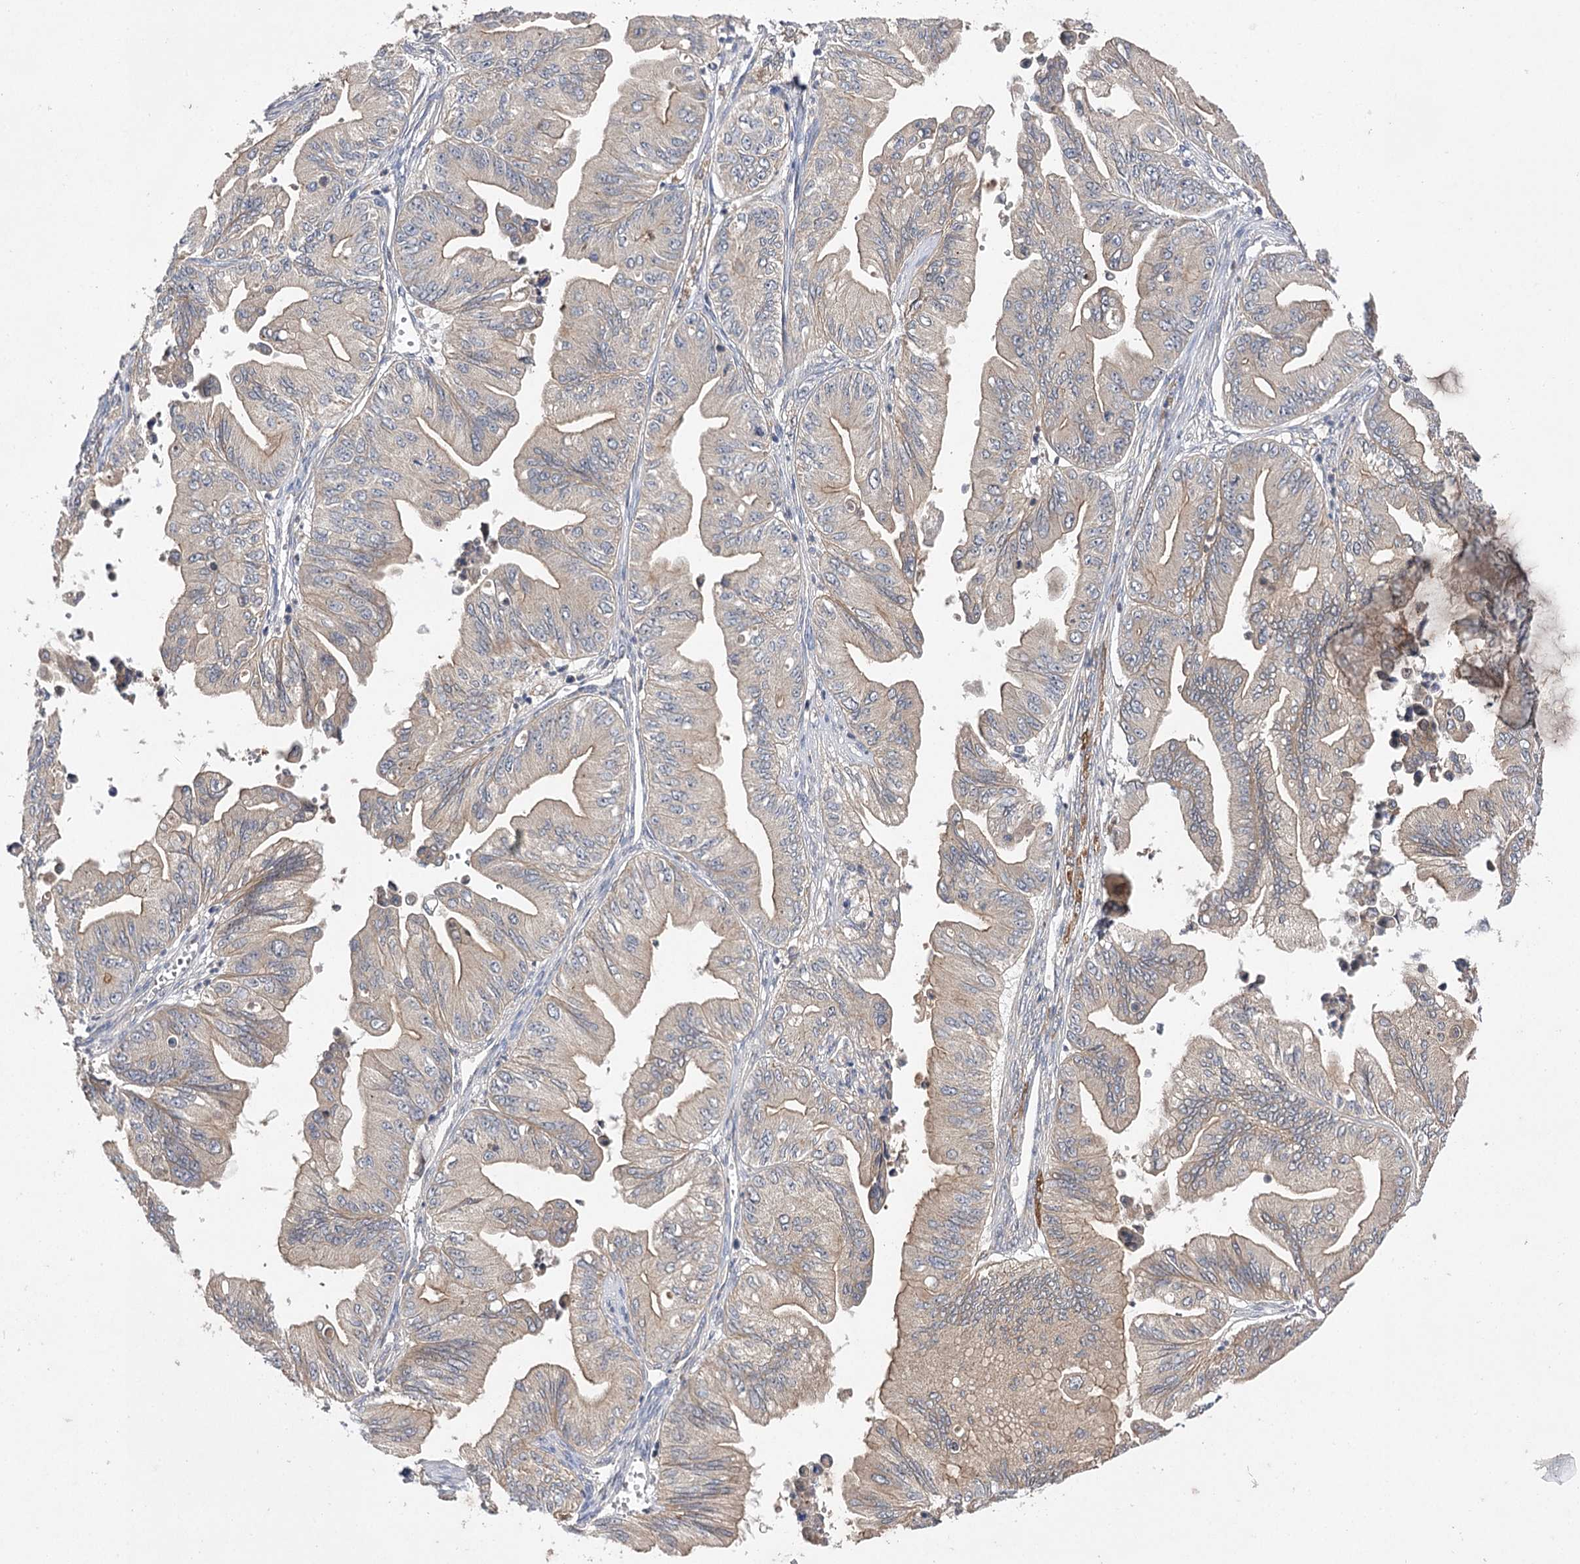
{"staining": {"intensity": "moderate", "quantity": "25%-75%", "location": "cytoplasmic/membranous"}, "tissue": "ovarian cancer", "cell_type": "Tumor cells", "image_type": "cancer", "snomed": [{"axis": "morphology", "description": "Cystadenocarcinoma, mucinous, NOS"}, {"axis": "topography", "description": "Ovary"}], "caption": "Immunohistochemistry of human ovarian cancer (mucinous cystadenocarcinoma) reveals medium levels of moderate cytoplasmic/membranous positivity in about 25%-75% of tumor cells. Nuclei are stained in blue.", "gene": "BCR", "patient": {"sex": "female", "age": 71}}